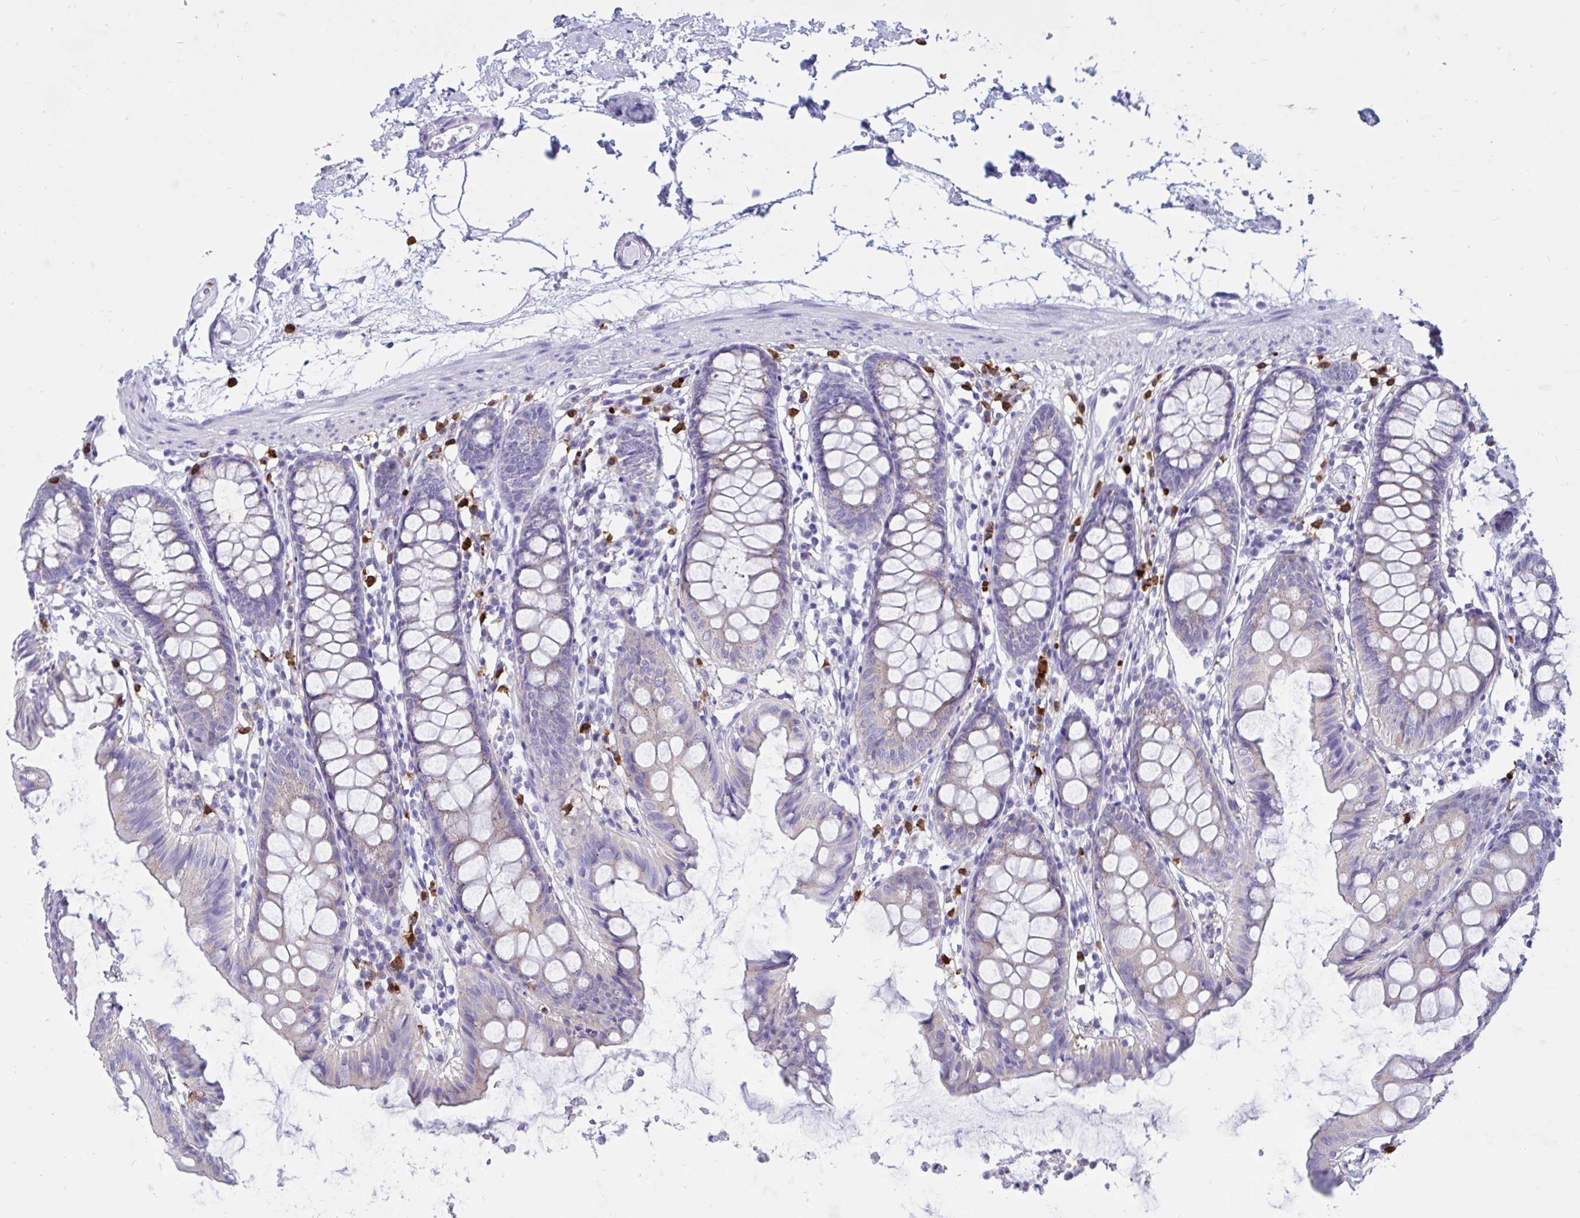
{"staining": {"intensity": "negative", "quantity": "none", "location": "none"}, "tissue": "colon", "cell_type": "Endothelial cells", "image_type": "normal", "snomed": [{"axis": "morphology", "description": "Normal tissue, NOS"}, {"axis": "topography", "description": "Colon"}], "caption": "An IHC micrograph of benign colon is shown. There is no staining in endothelial cells of colon.", "gene": "RNASE3", "patient": {"sex": "female", "age": 84}}